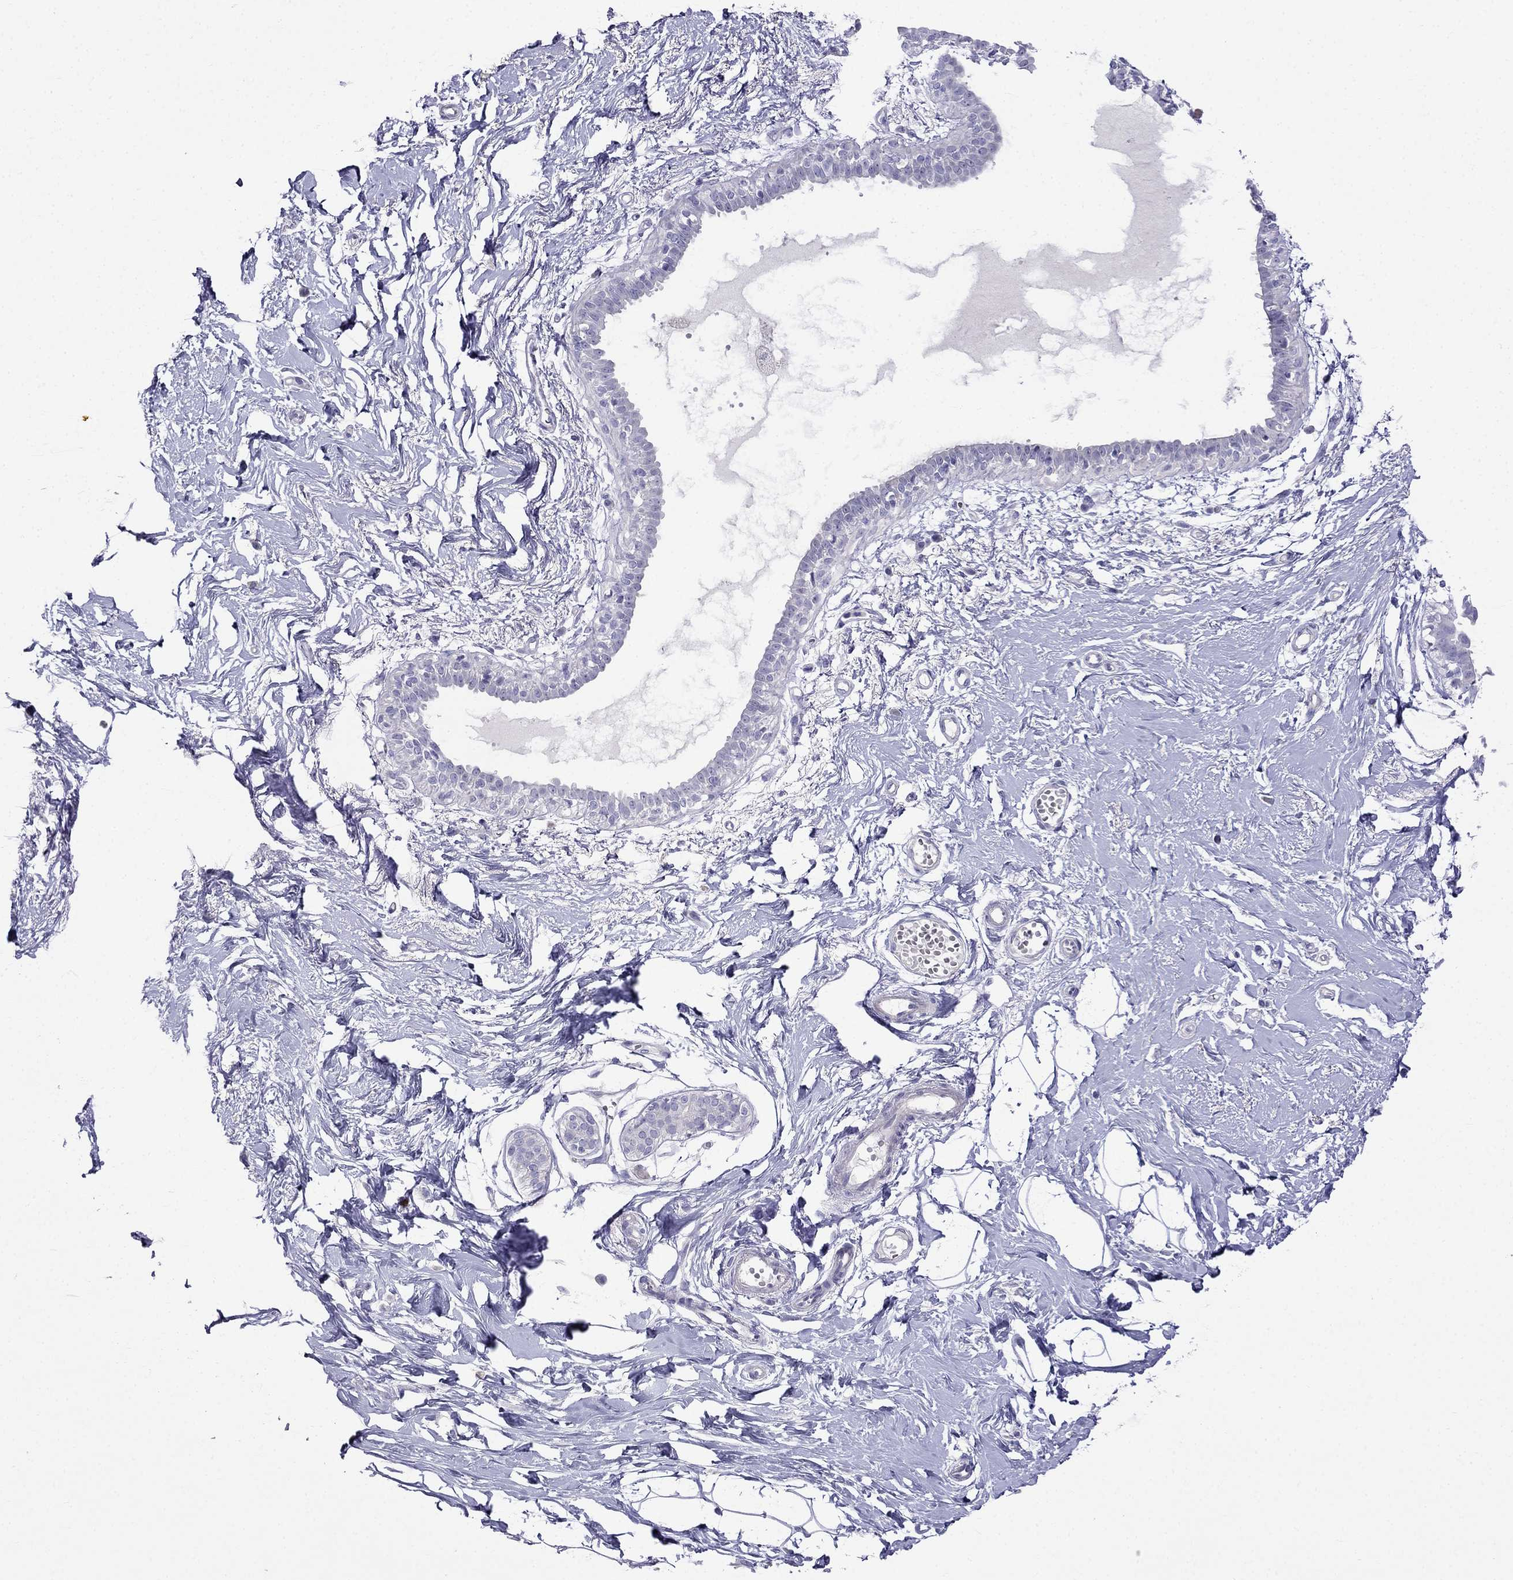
{"staining": {"intensity": "negative", "quantity": "none", "location": "none"}, "tissue": "breast", "cell_type": "Adipocytes", "image_type": "normal", "snomed": [{"axis": "morphology", "description": "Normal tissue, NOS"}, {"axis": "topography", "description": "Breast"}], "caption": "DAB immunohistochemical staining of unremarkable breast exhibits no significant positivity in adipocytes.", "gene": "PATE1", "patient": {"sex": "female", "age": 49}}